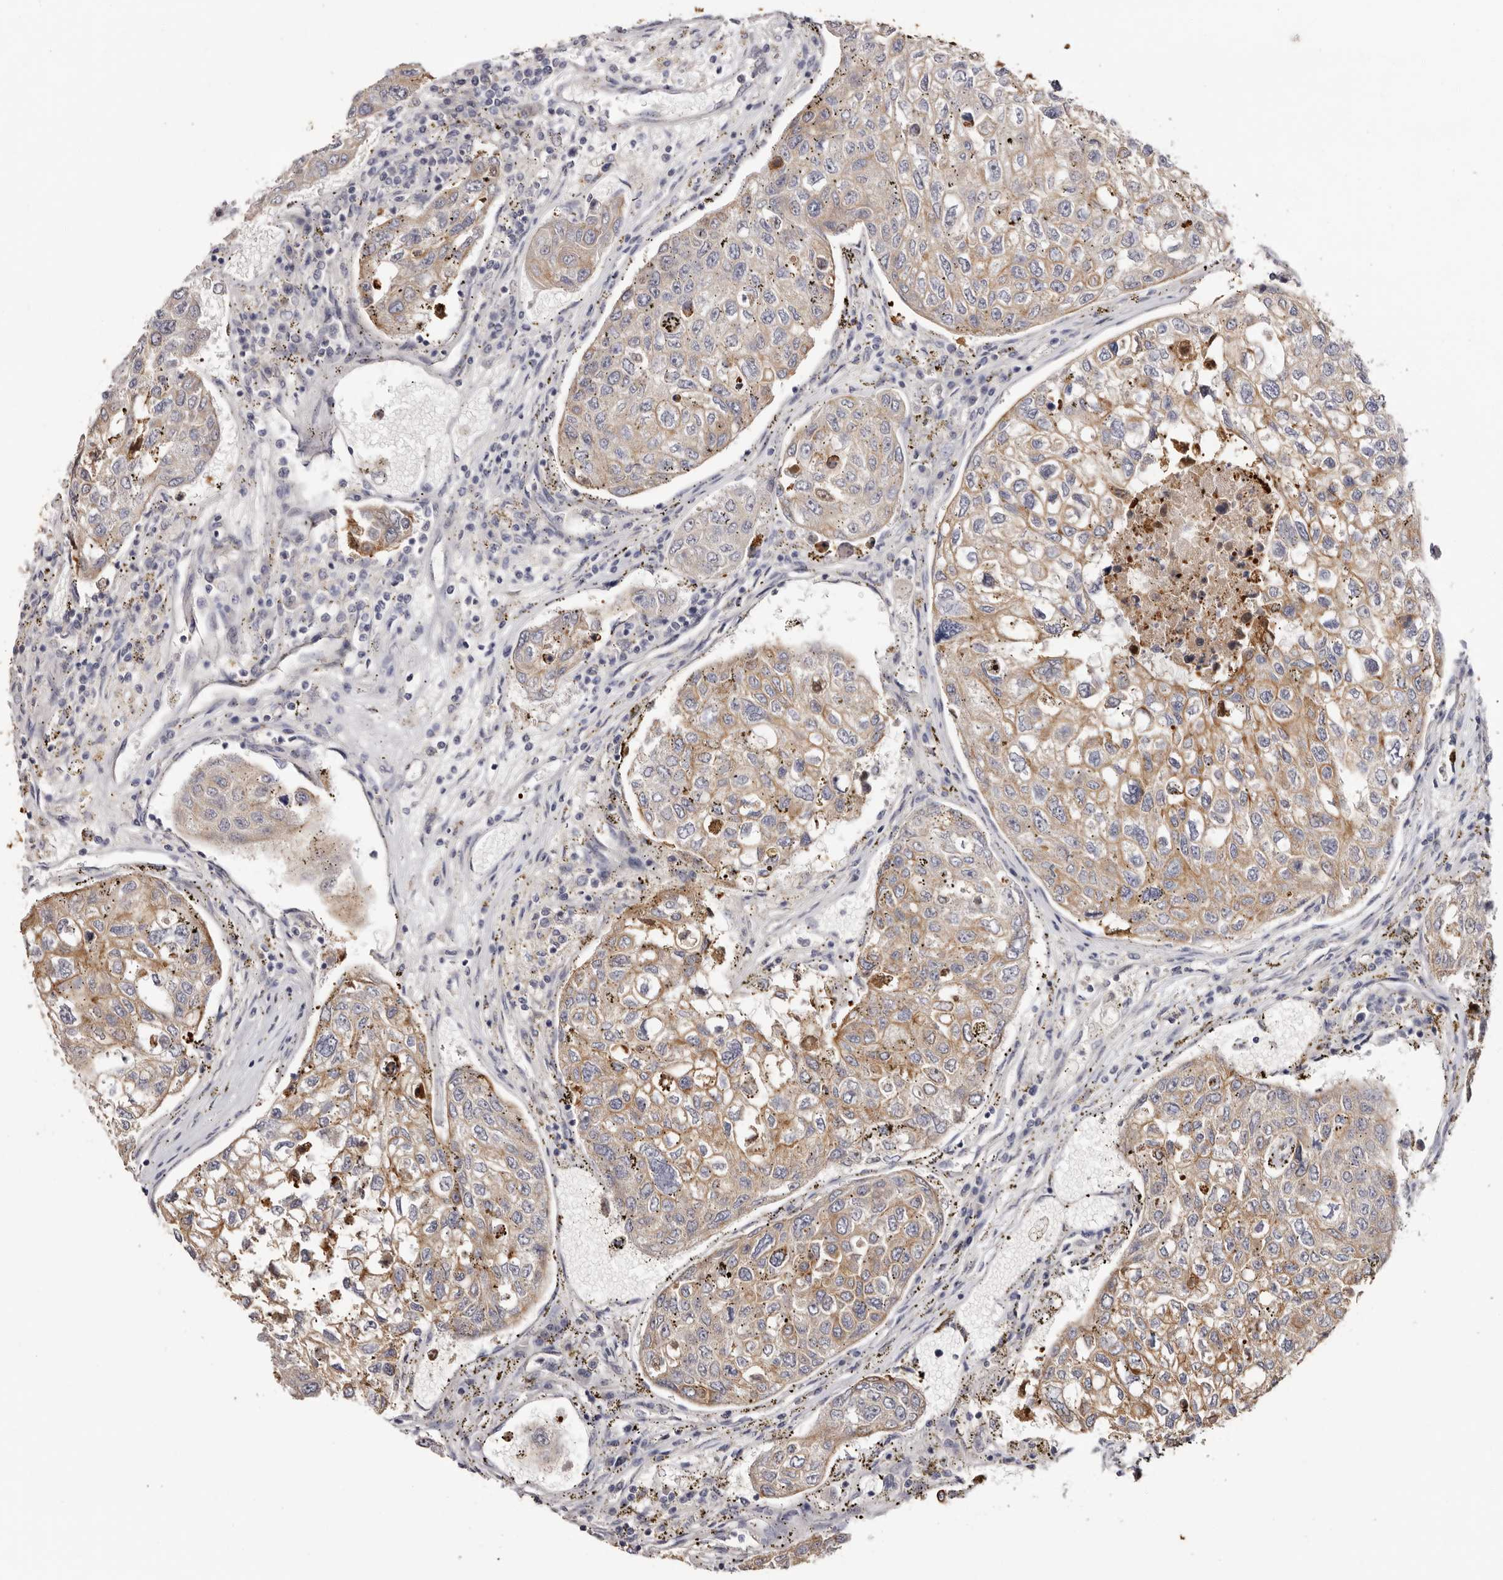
{"staining": {"intensity": "moderate", "quantity": ">75%", "location": "cytoplasmic/membranous"}, "tissue": "urothelial cancer", "cell_type": "Tumor cells", "image_type": "cancer", "snomed": [{"axis": "morphology", "description": "Urothelial carcinoma, High grade"}, {"axis": "topography", "description": "Lymph node"}, {"axis": "topography", "description": "Urinary bladder"}], "caption": "The photomicrograph demonstrates immunohistochemical staining of urothelial cancer. There is moderate cytoplasmic/membranous positivity is seen in approximately >75% of tumor cells.", "gene": "STK16", "patient": {"sex": "male", "age": 51}}